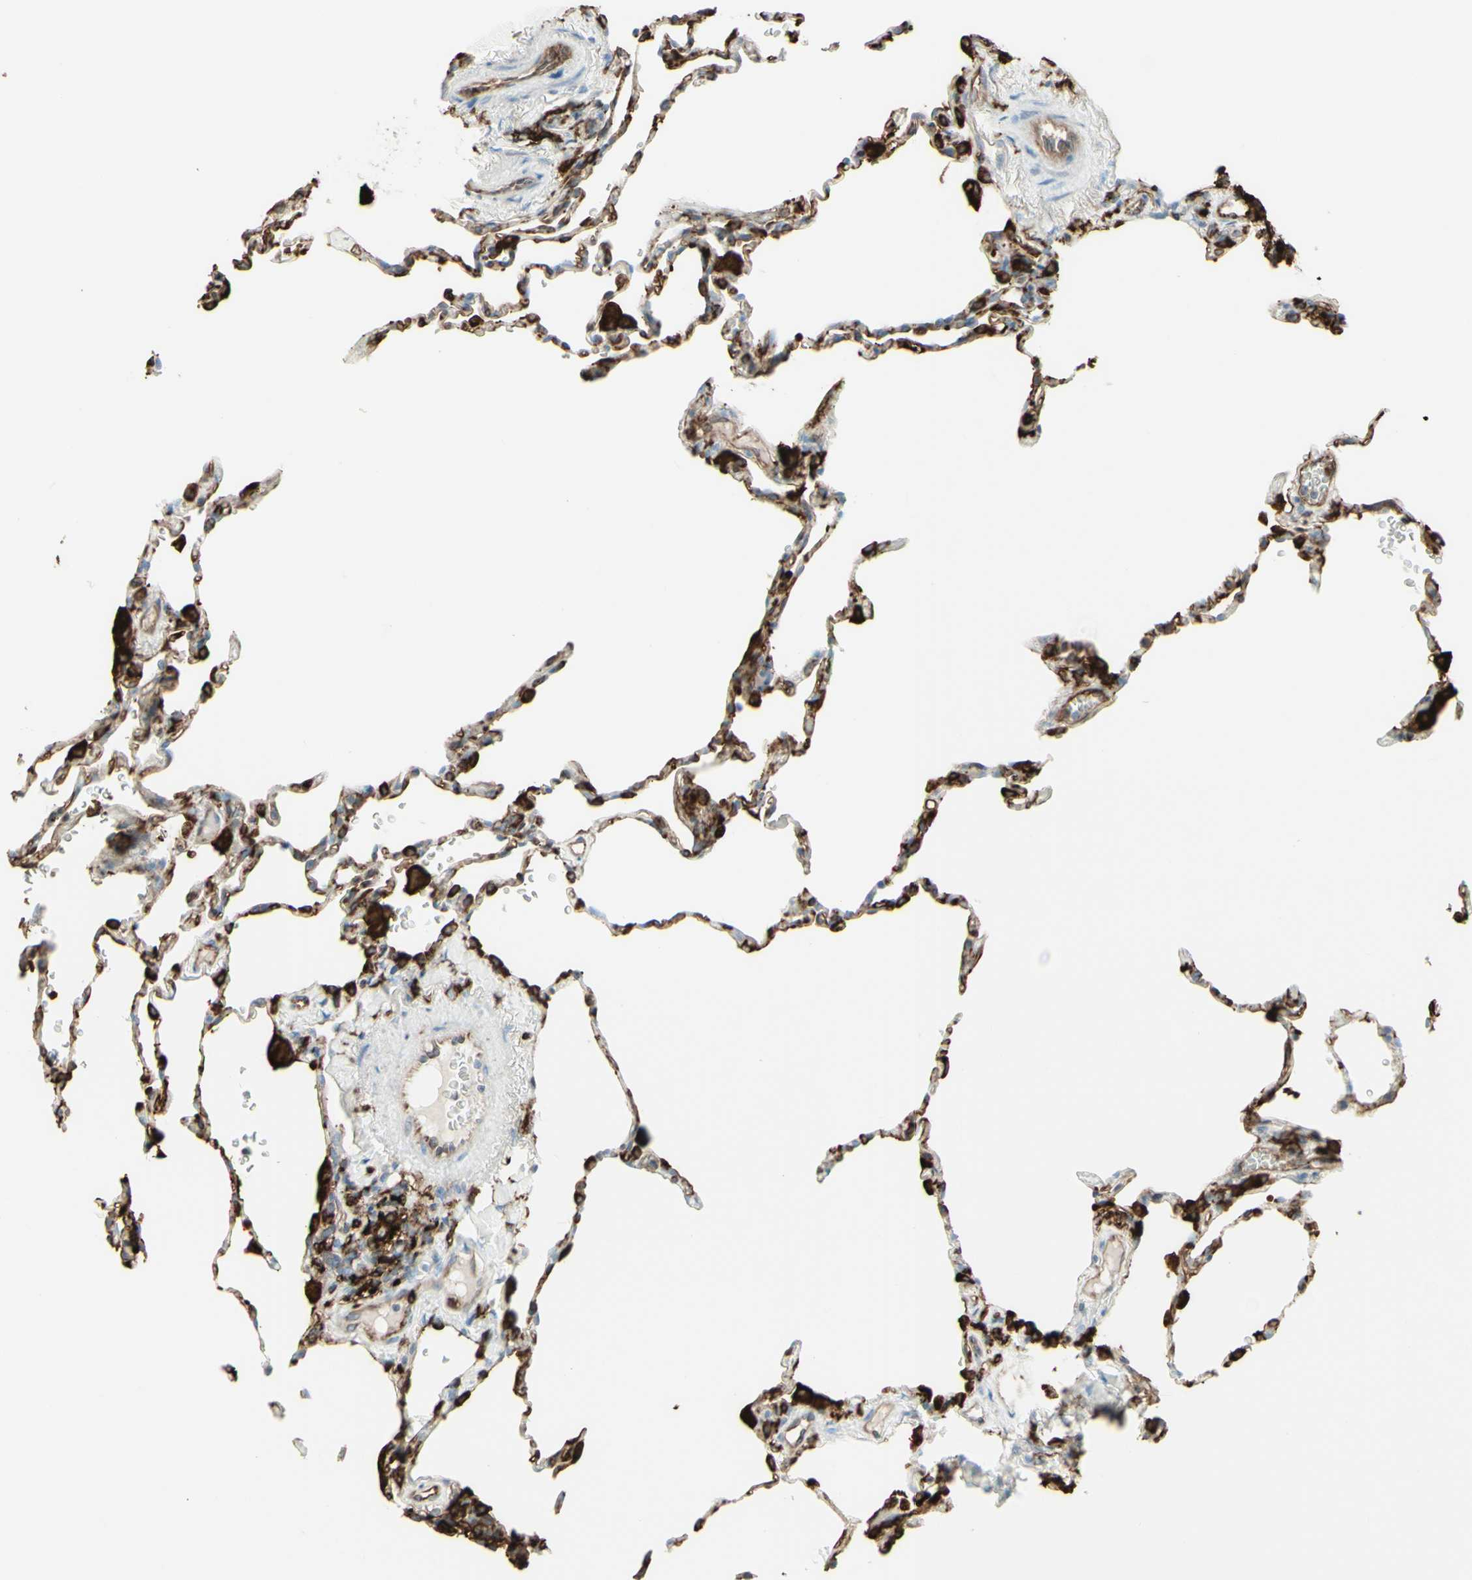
{"staining": {"intensity": "strong", "quantity": "25%-75%", "location": "cytoplasmic/membranous"}, "tissue": "lung", "cell_type": "Alveolar cells", "image_type": "normal", "snomed": [{"axis": "morphology", "description": "Normal tissue, NOS"}, {"axis": "topography", "description": "Lung"}], "caption": "This histopathology image reveals IHC staining of unremarkable lung, with high strong cytoplasmic/membranous staining in approximately 25%-75% of alveolar cells.", "gene": "HLA", "patient": {"sex": "male", "age": 59}}